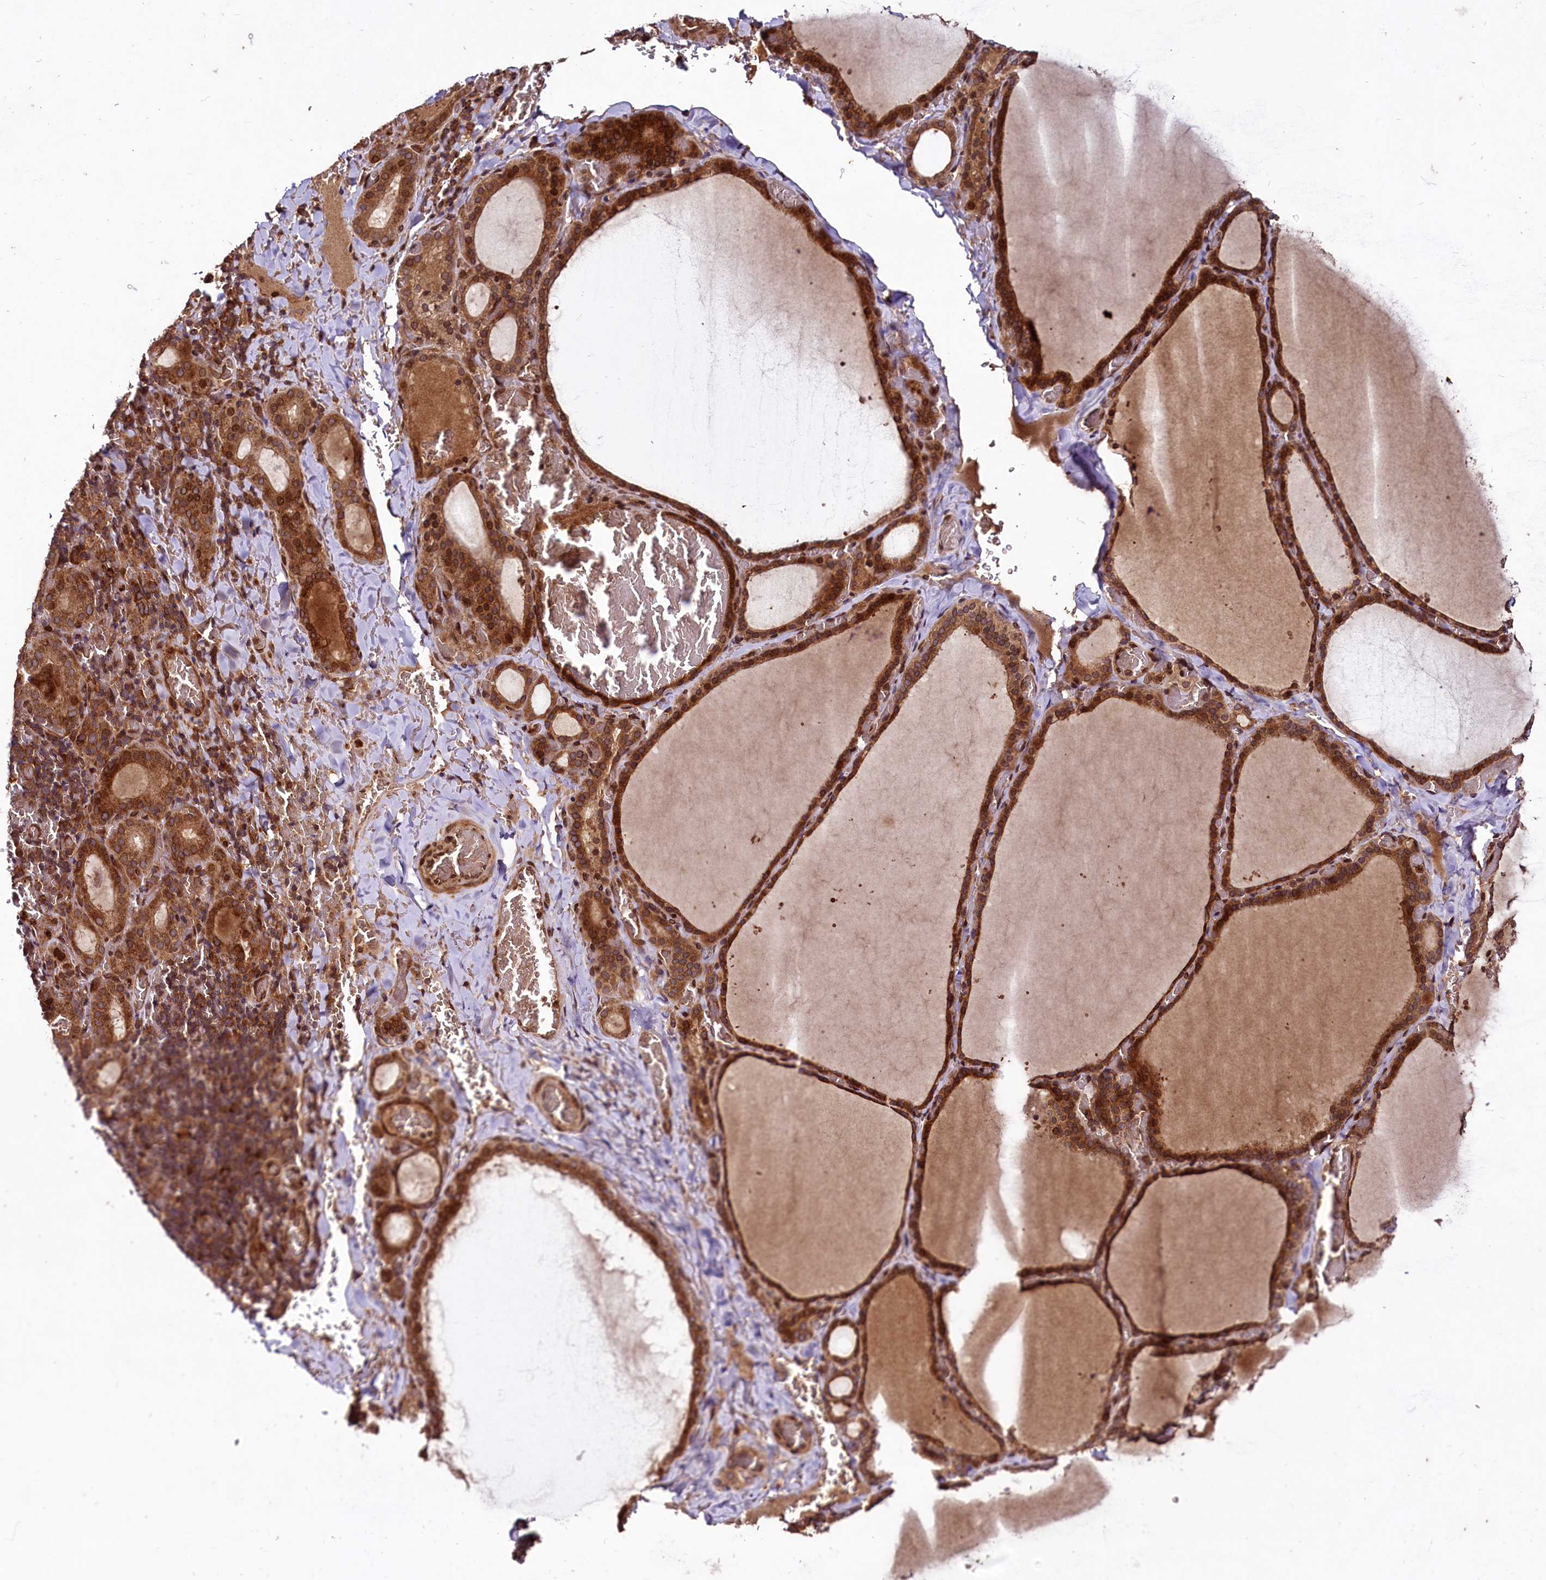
{"staining": {"intensity": "strong", "quantity": ">75%", "location": "cytoplasmic/membranous,nuclear"}, "tissue": "thyroid gland", "cell_type": "Glandular cells", "image_type": "normal", "snomed": [{"axis": "morphology", "description": "Normal tissue, NOS"}, {"axis": "topography", "description": "Thyroid gland"}], "caption": "Thyroid gland stained for a protein (brown) exhibits strong cytoplasmic/membranous,nuclear positive expression in approximately >75% of glandular cells.", "gene": "DCP1B", "patient": {"sex": "female", "age": 39}}